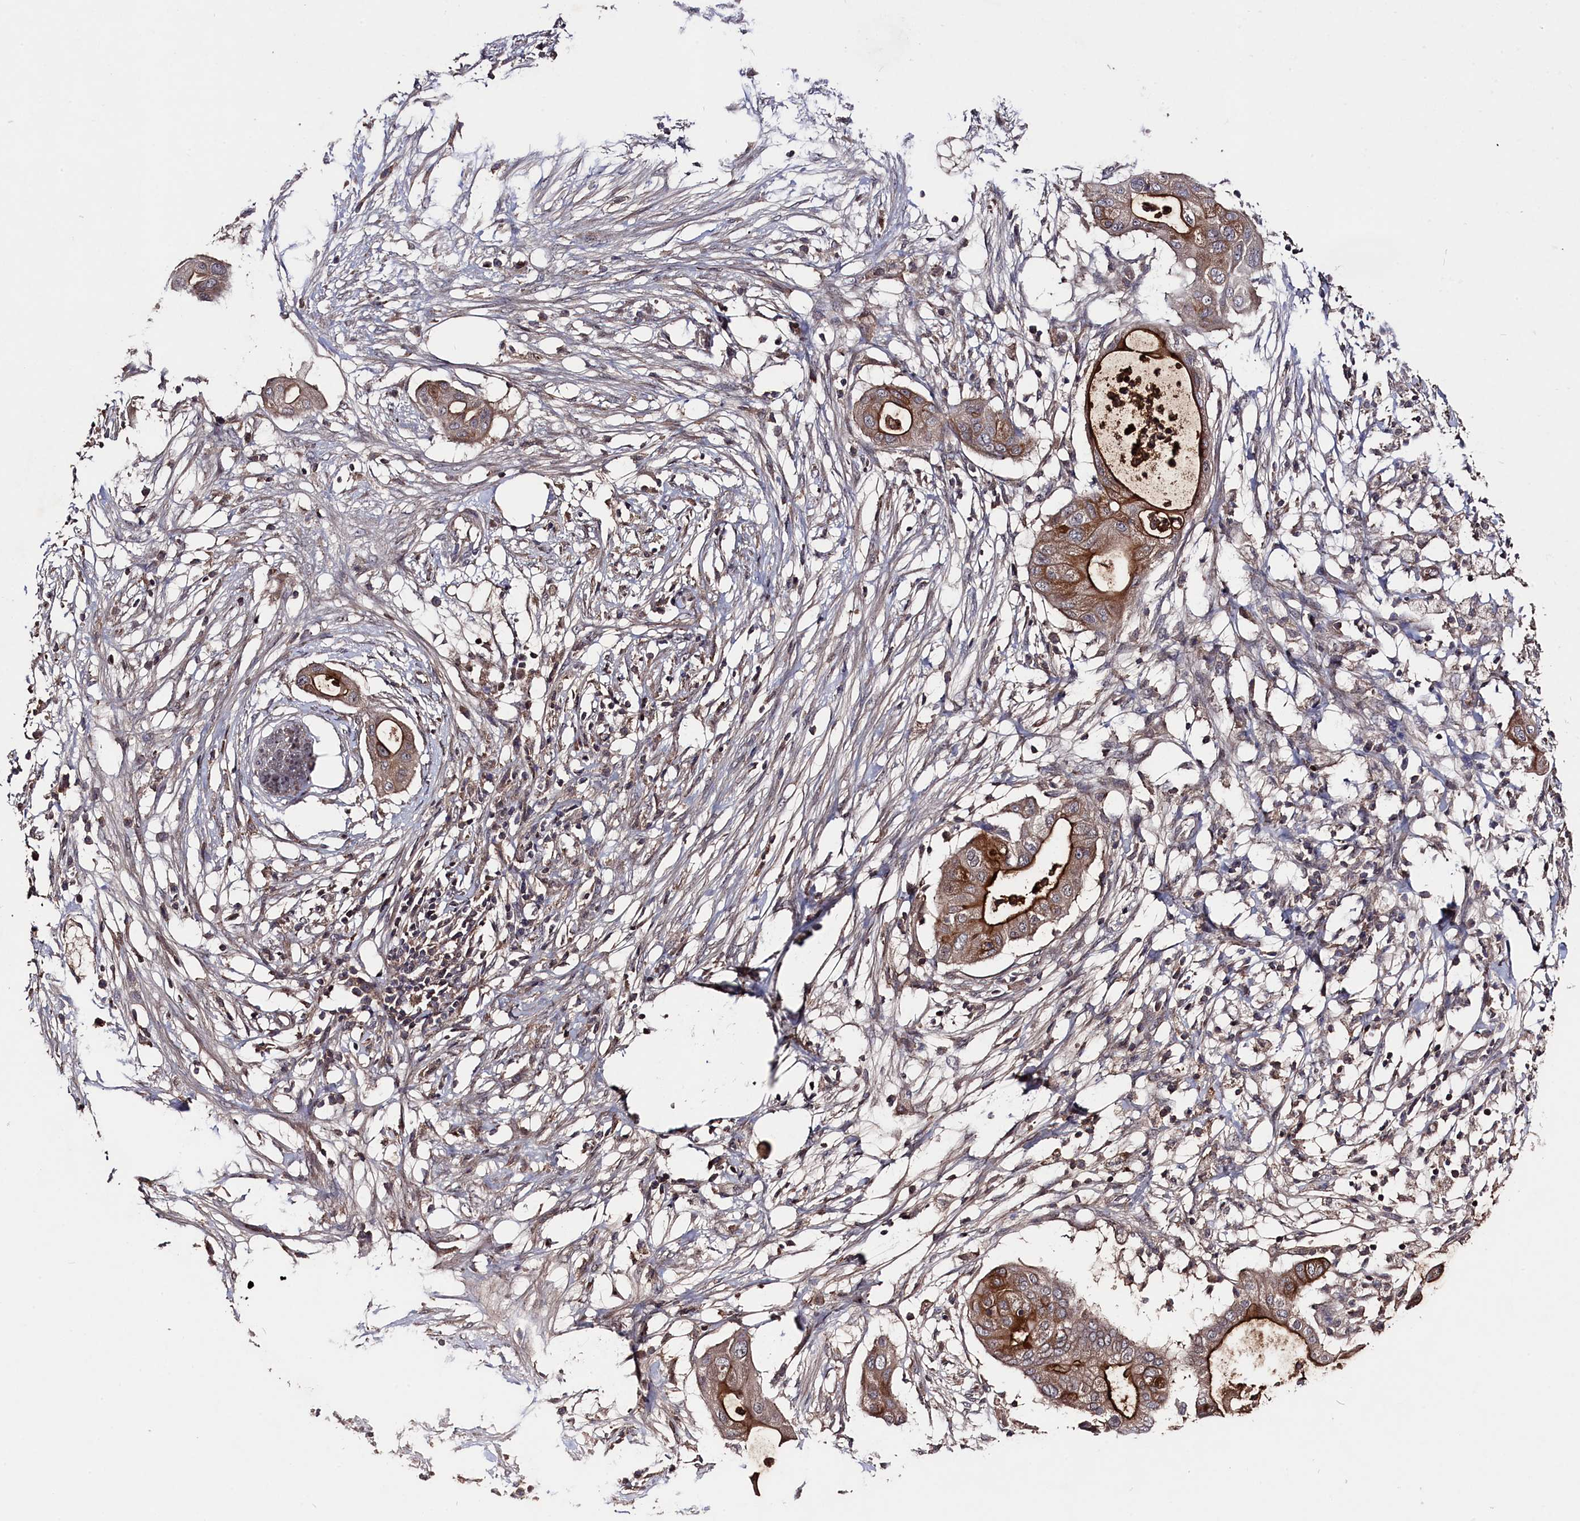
{"staining": {"intensity": "strong", "quantity": ">75%", "location": "cytoplasmic/membranous"}, "tissue": "pancreatic cancer", "cell_type": "Tumor cells", "image_type": "cancer", "snomed": [{"axis": "morphology", "description": "Adenocarcinoma, NOS"}, {"axis": "topography", "description": "Pancreas"}], "caption": "Immunohistochemistry of pancreatic cancer reveals high levels of strong cytoplasmic/membranous positivity in approximately >75% of tumor cells.", "gene": "TMC5", "patient": {"sex": "male", "age": 68}}